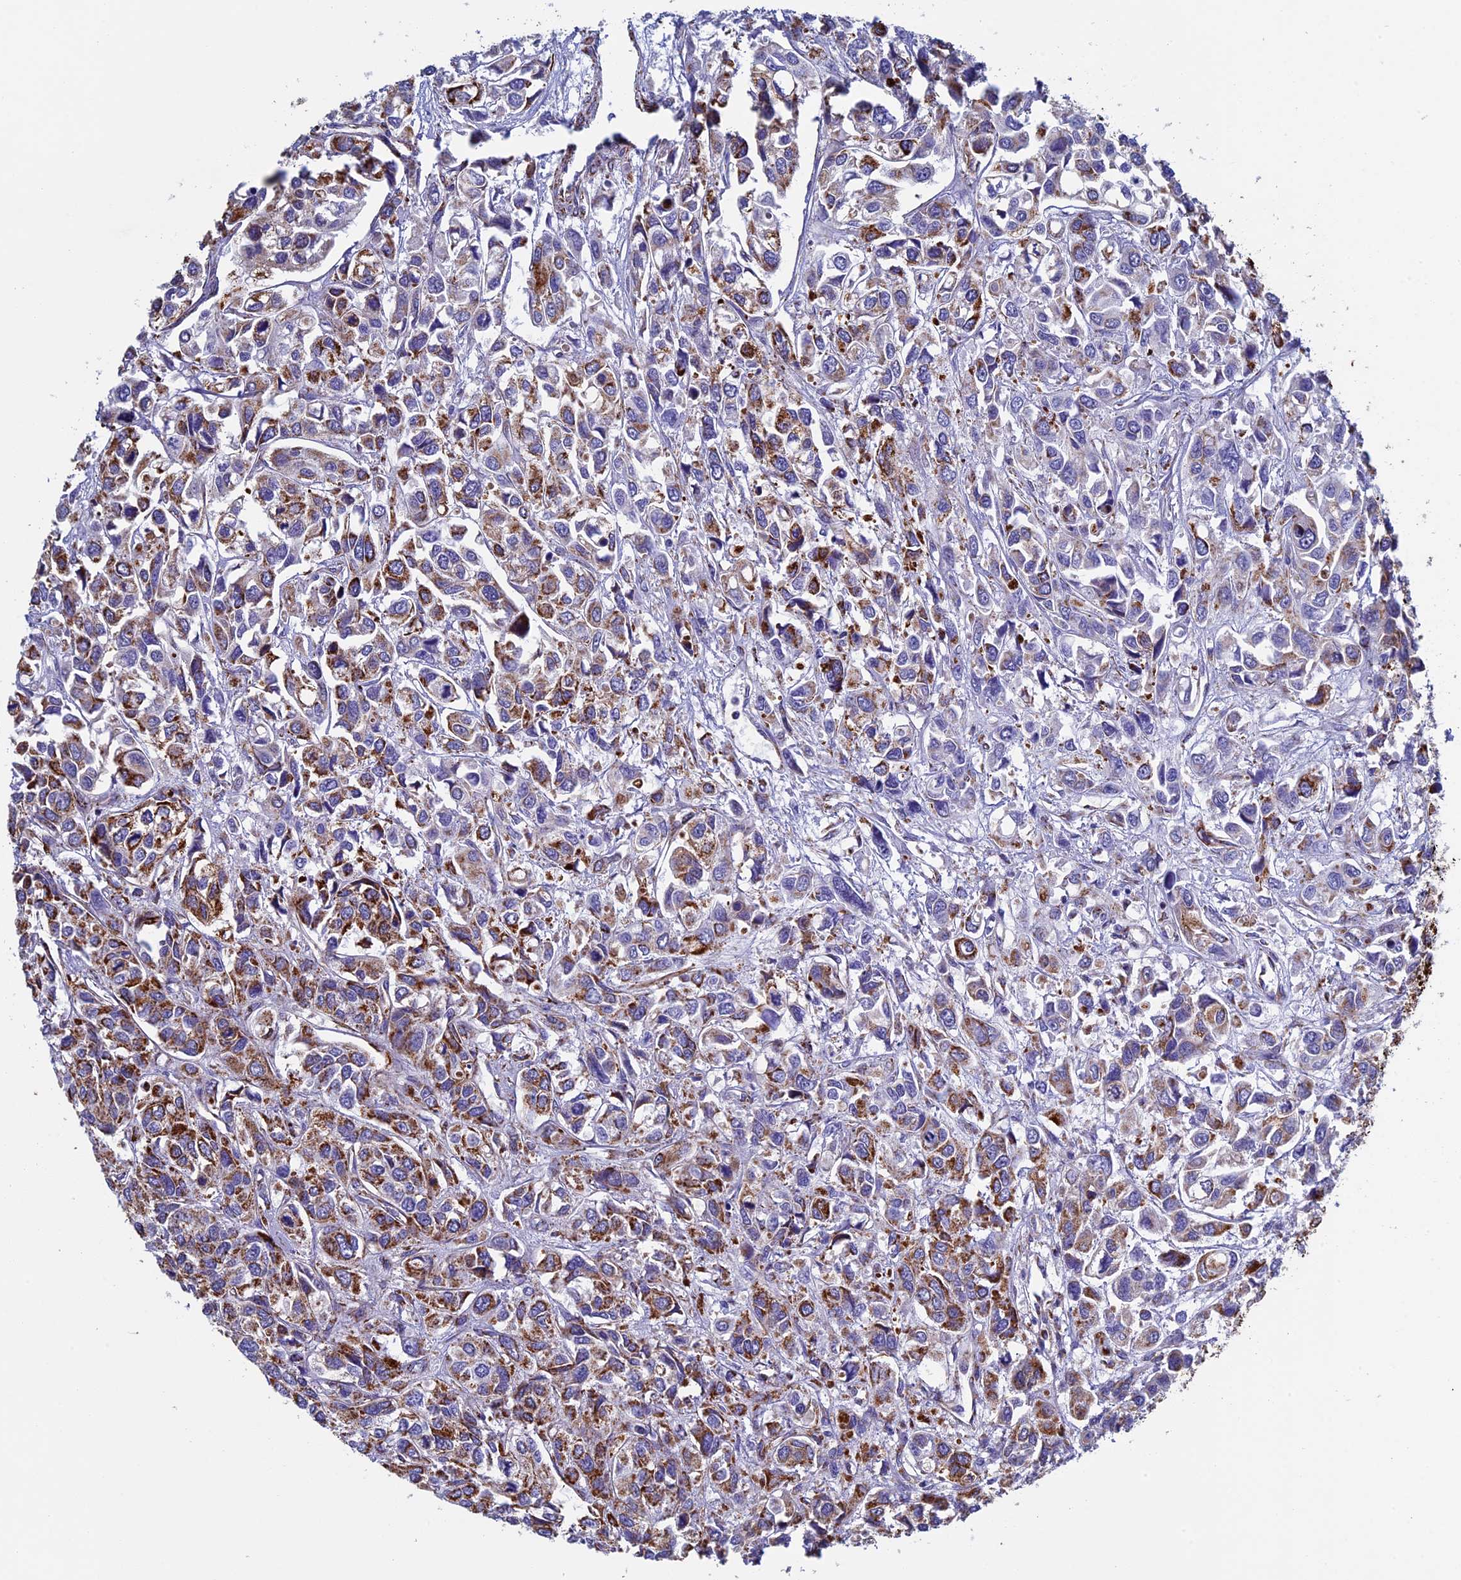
{"staining": {"intensity": "moderate", "quantity": ">75%", "location": "cytoplasmic/membranous"}, "tissue": "urothelial cancer", "cell_type": "Tumor cells", "image_type": "cancer", "snomed": [{"axis": "morphology", "description": "Urothelial carcinoma, High grade"}, {"axis": "topography", "description": "Urinary bladder"}], "caption": "A histopathology image of urothelial carcinoma (high-grade) stained for a protein reveals moderate cytoplasmic/membranous brown staining in tumor cells.", "gene": "UQCRFS1", "patient": {"sex": "male", "age": 67}}